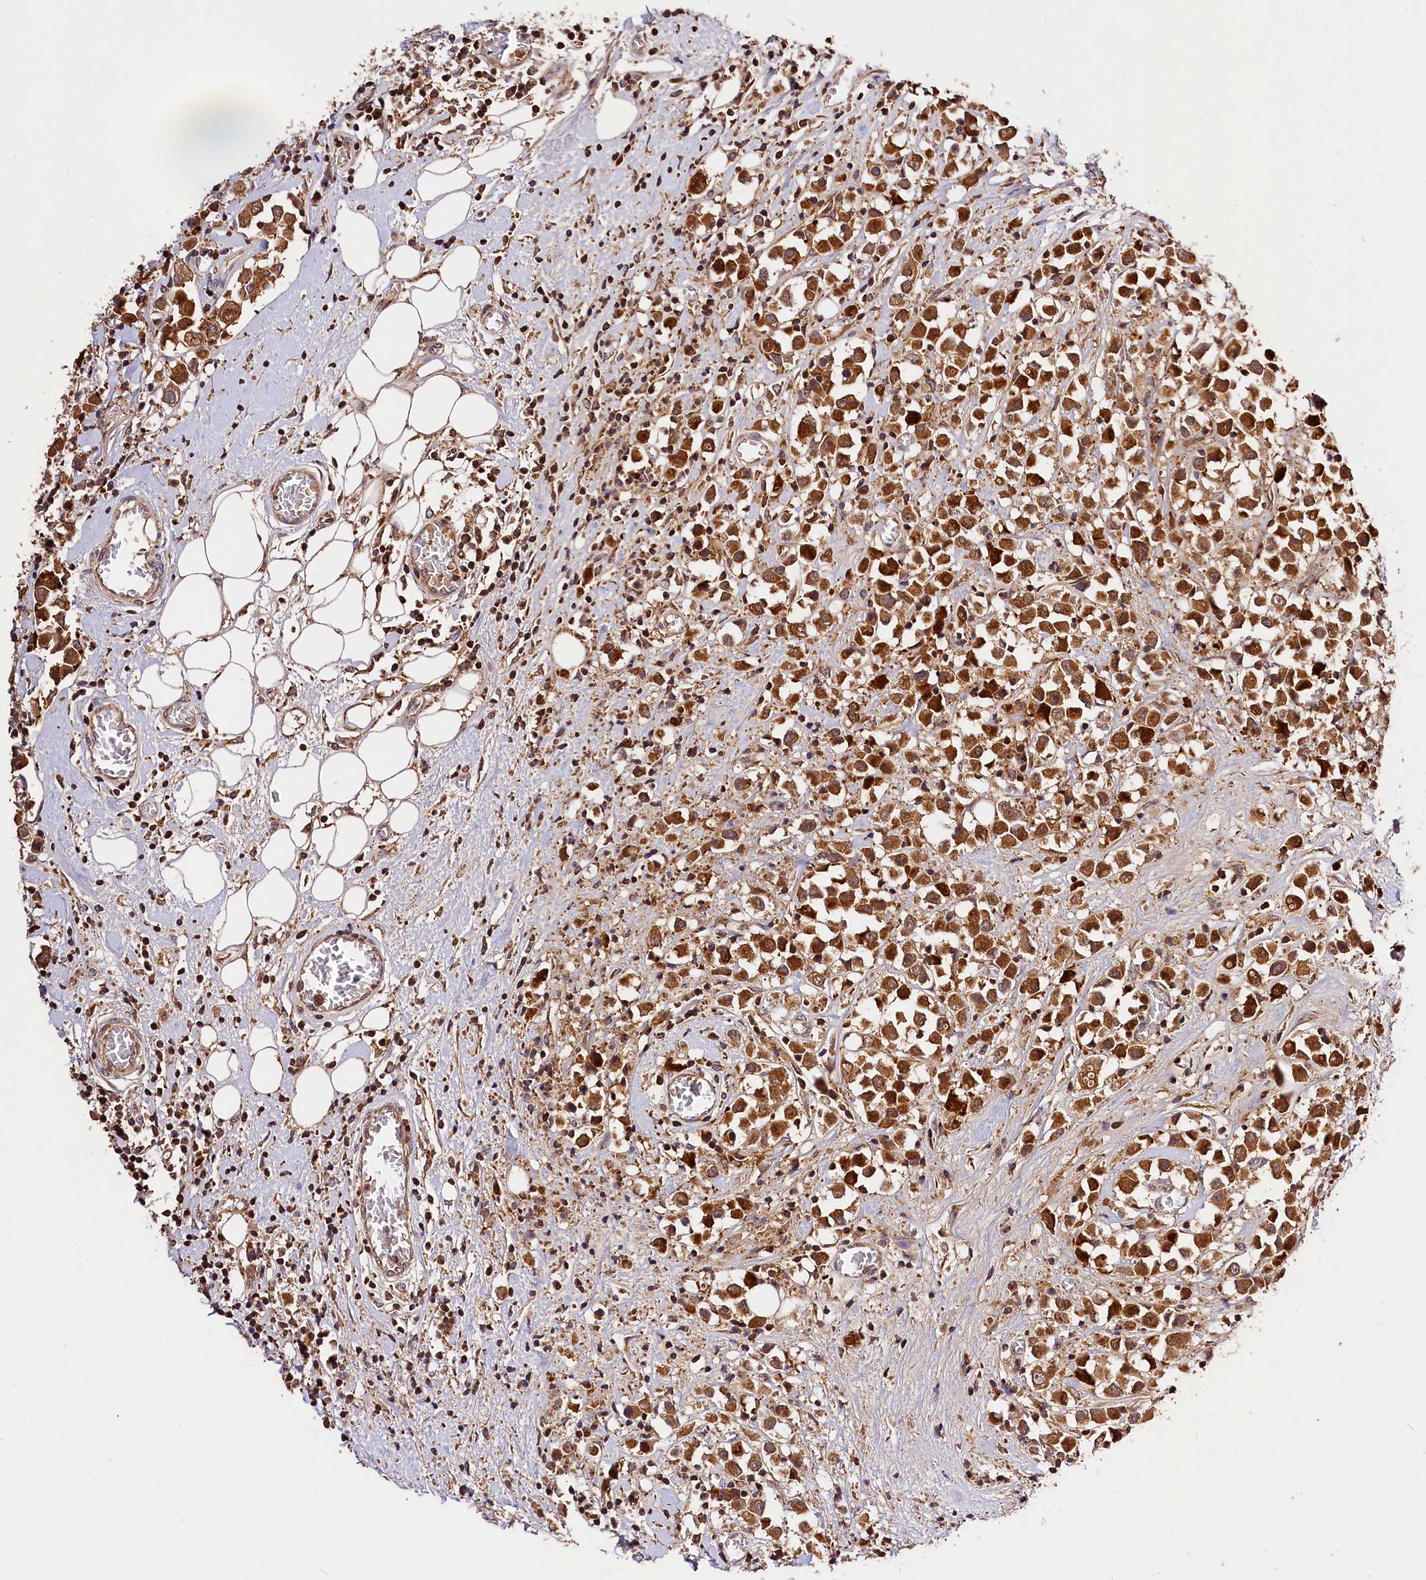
{"staining": {"intensity": "strong", "quantity": ">75%", "location": "cytoplasmic/membranous"}, "tissue": "breast cancer", "cell_type": "Tumor cells", "image_type": "cancer", "snomed": [{"axis": "morphology", "description": "Duct carcinoma"}, {"axis": "topography", "description": "Breast"}], "caption": "A high amount of strong cytoplasmic/membranous expression is present in about >75% of tumor cells in breast cancer tissue. (DAB (3,3'-diaminobenzidine) IHC, brown staining for protein, blue staining for nuclei).", "gene": "KPTN", "patient": {"sex": "female", "age": 61}}